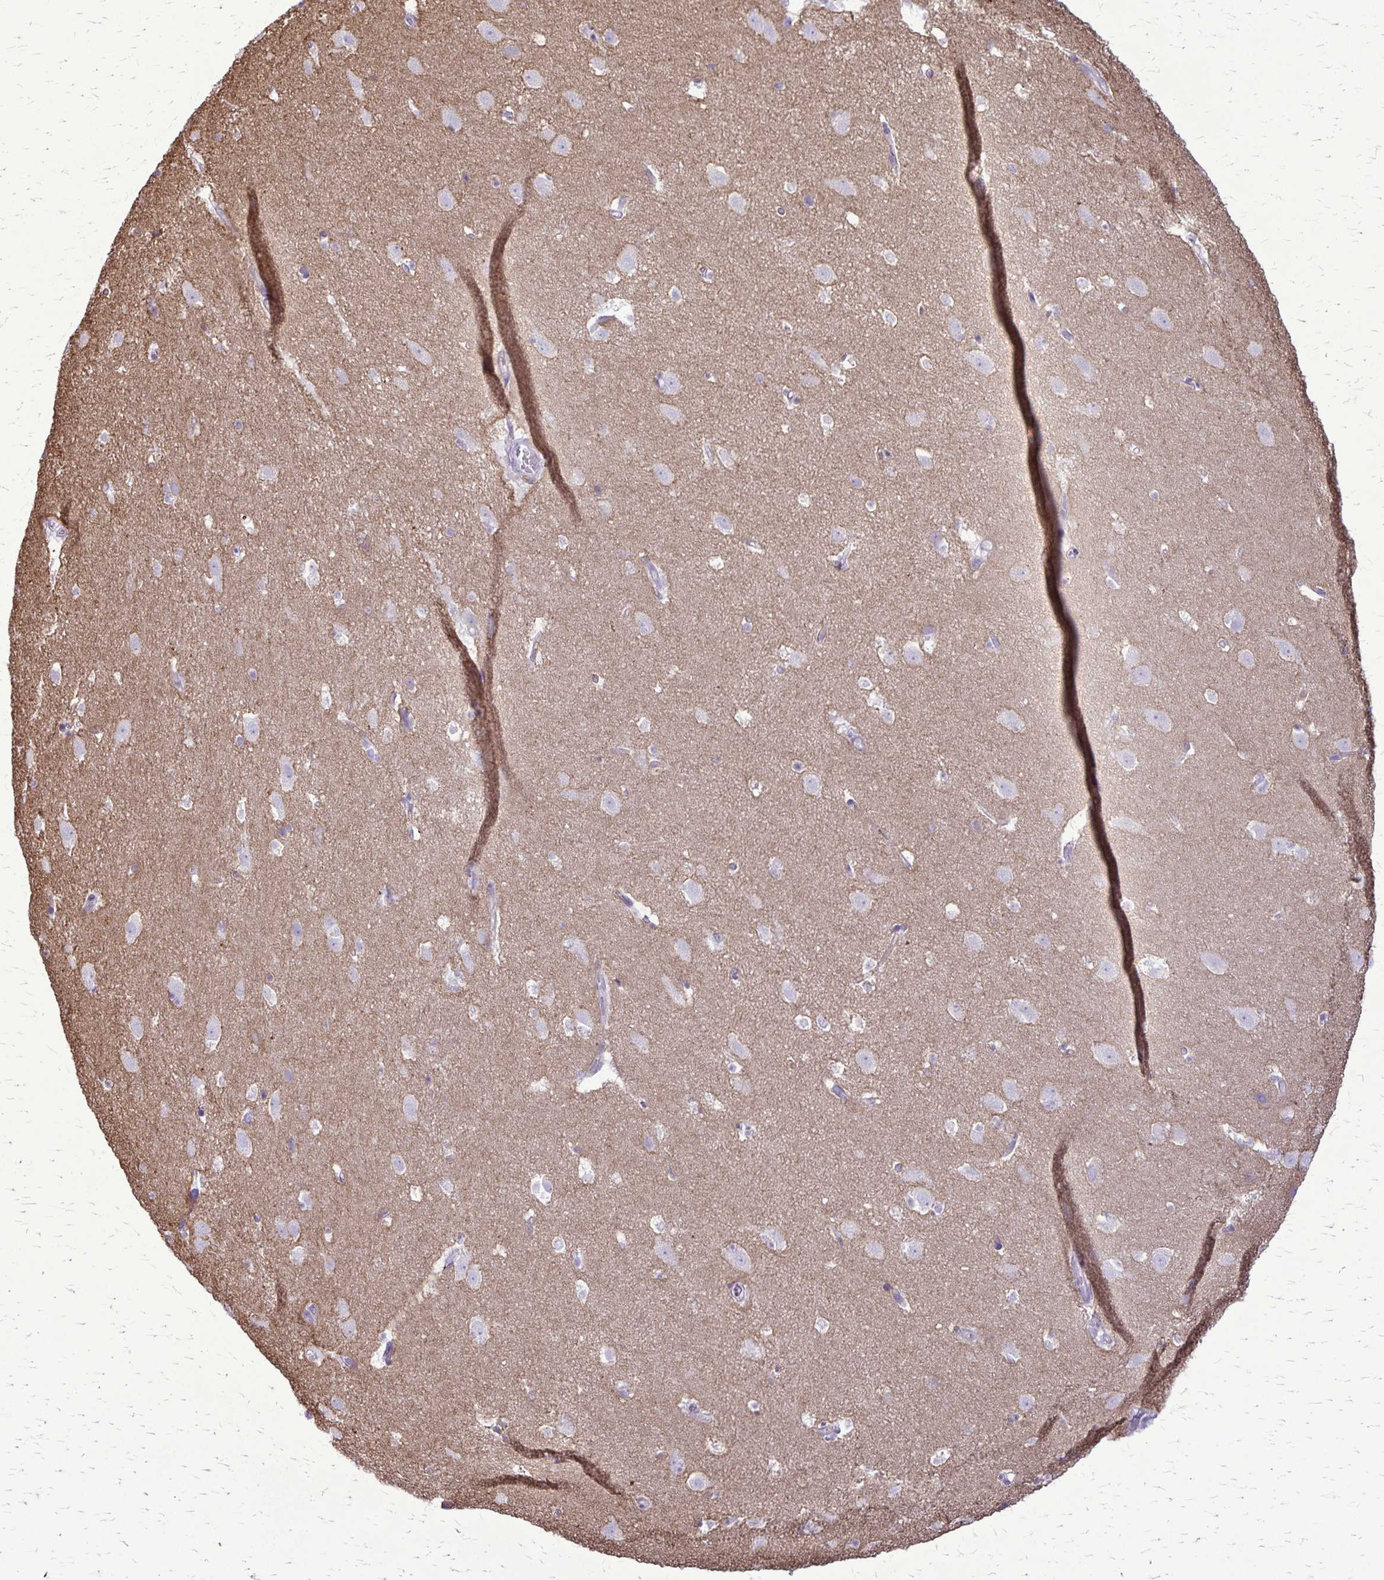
{"staining": {"intensity": "negative", "quantity": "none", "location": "none"}, "tissue": "caudate", "cell_type": "Glial cells", "image_type": "normal", "snomed": [{"axis": "morphology", "description": "Normal tissue, NOS"}, {"axis": "topography", "description": "Lateral ventricle wall"}], "caption": "The immunohistochemistry (IHC) image has no significant expression in glial cells of caudate.", "gene": "RTN1", "patient": {"sex": "male", "age": 37}}